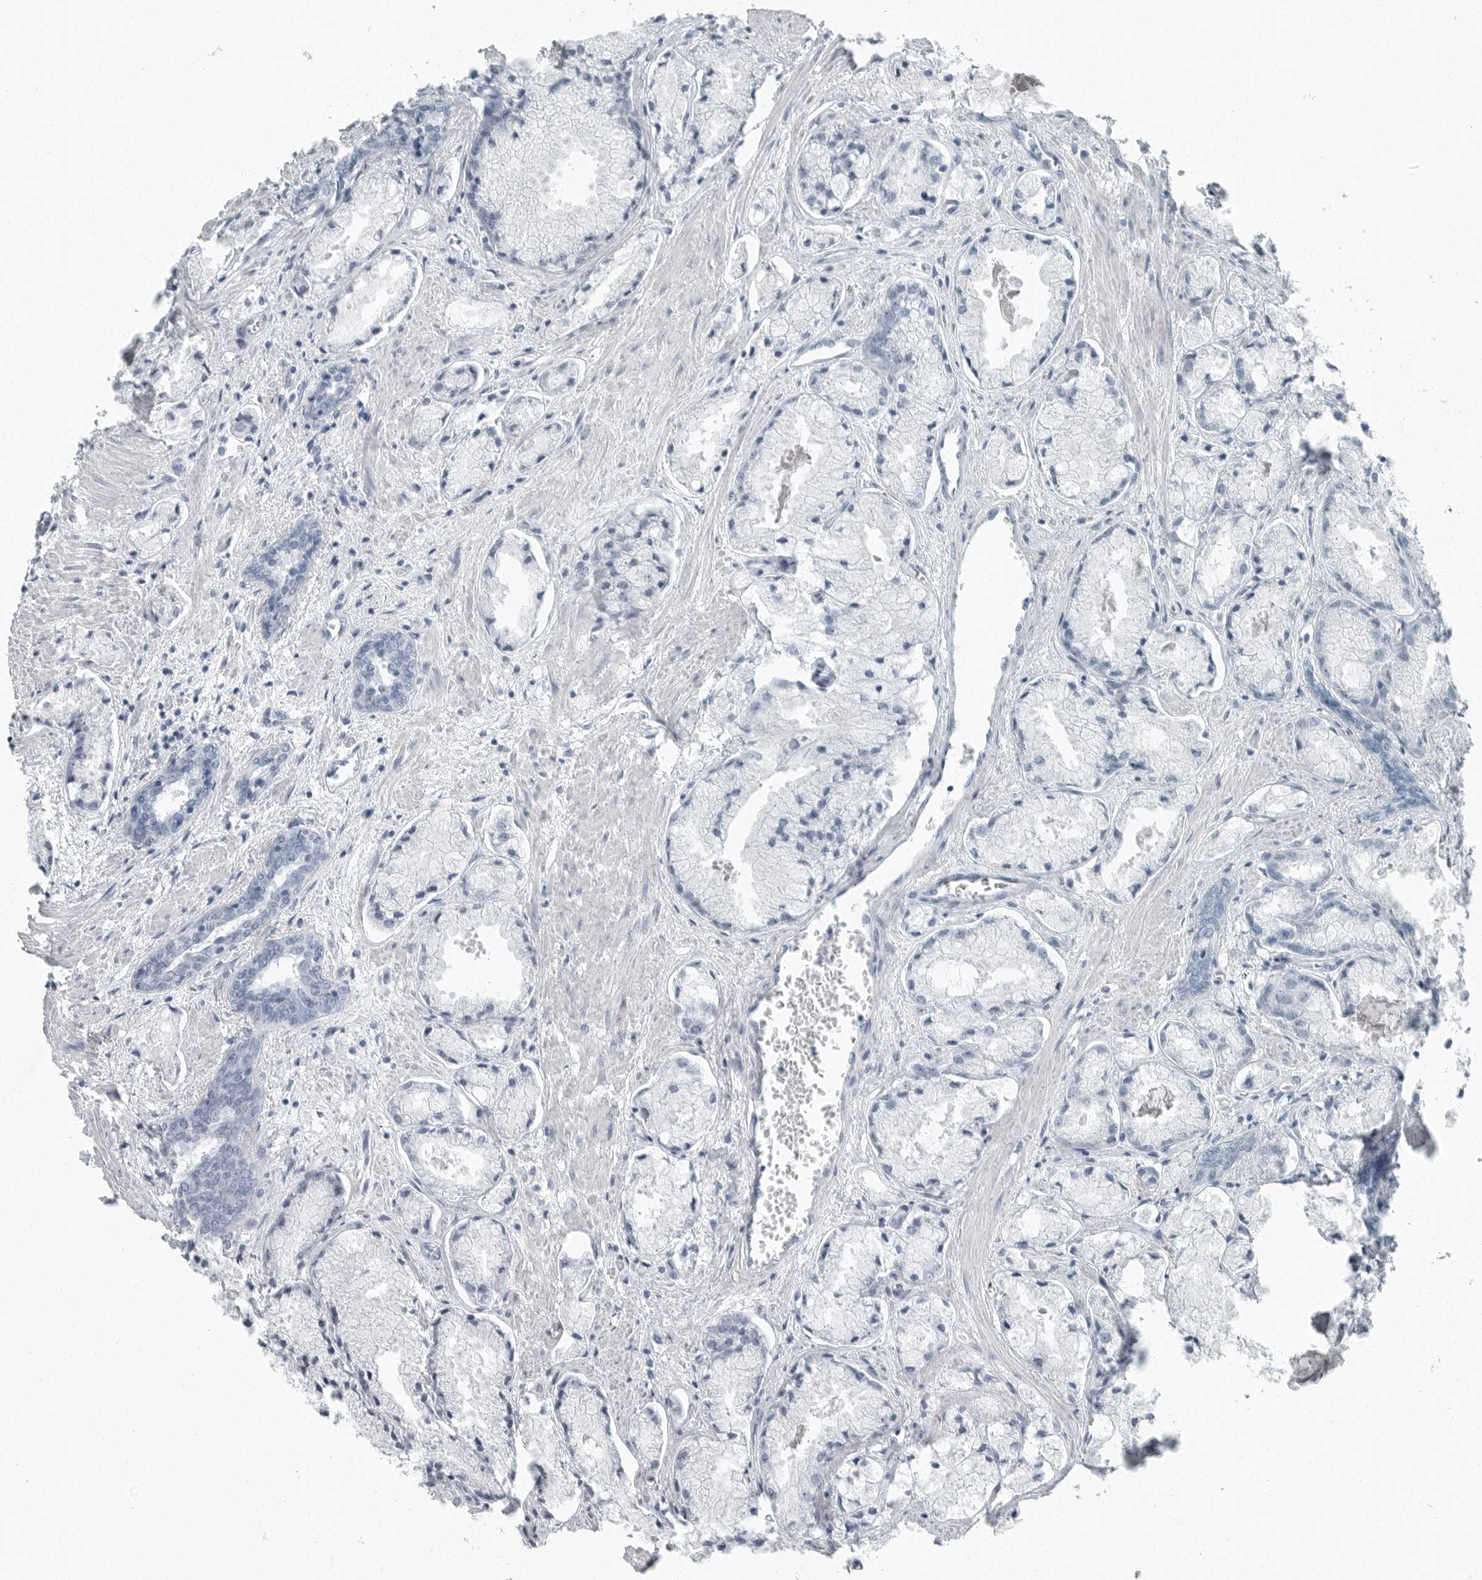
{"staining": {"intensity": "negative", "quantity": "none", "location": "none"}, "tissue": "prostate cancer", "cell_type": "Tumor cells", "image_type": "cancer", "snomed": [{"axis": "morphology", "description": "Adenocarcinoma, High grade"}, {"axis": "topography", "description": "Prostate"}], "caption": "DAB (3,3'-diaminobenzidine) immunohistochemical staining of prostate high-grade adenocarcinoma reveals no significant positivity in tumor cells.", "gene": "FABP6", "patient": {"sex": "male", "age": 50}}